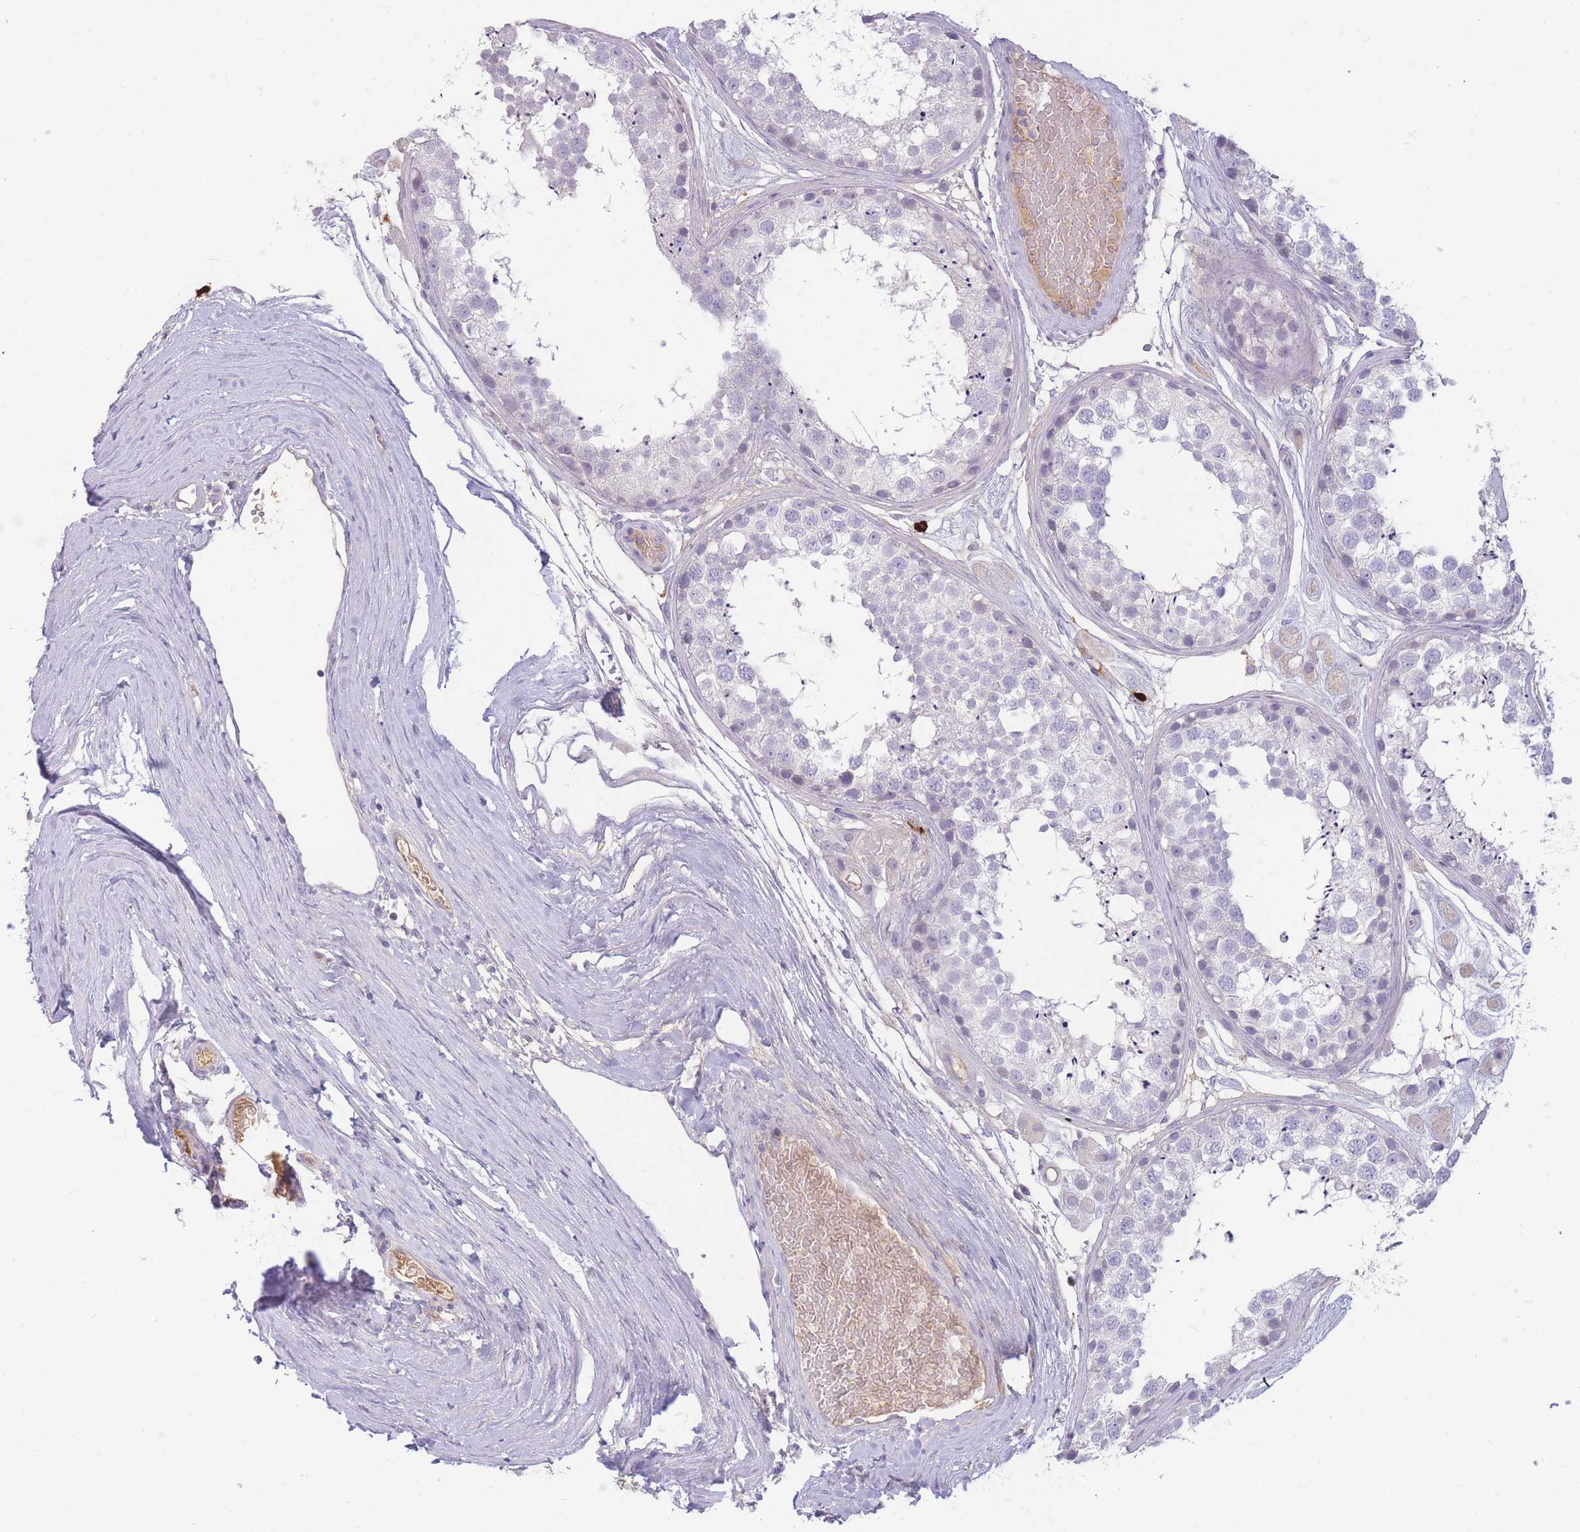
{"staining": {"intensity": "negative", "quantity": "none", "location": "none"}, "tissue": "testis", "cell_type": "Cells in seminiferous ducts", "image_type": "normal", "snomed": [{"axis": "morphology", "description": "Normal tissue, NOS"}, {"axis": "topography", "description": "Testis"}], "caption": "DAB (3,3'-diaminobenzidine) immunohistochemical staining of normal human testis reveals no significant staining in cells in seminiferous ducts.", "gene": "TPSD1", "patient": {"sex": "male", "age": 25}}